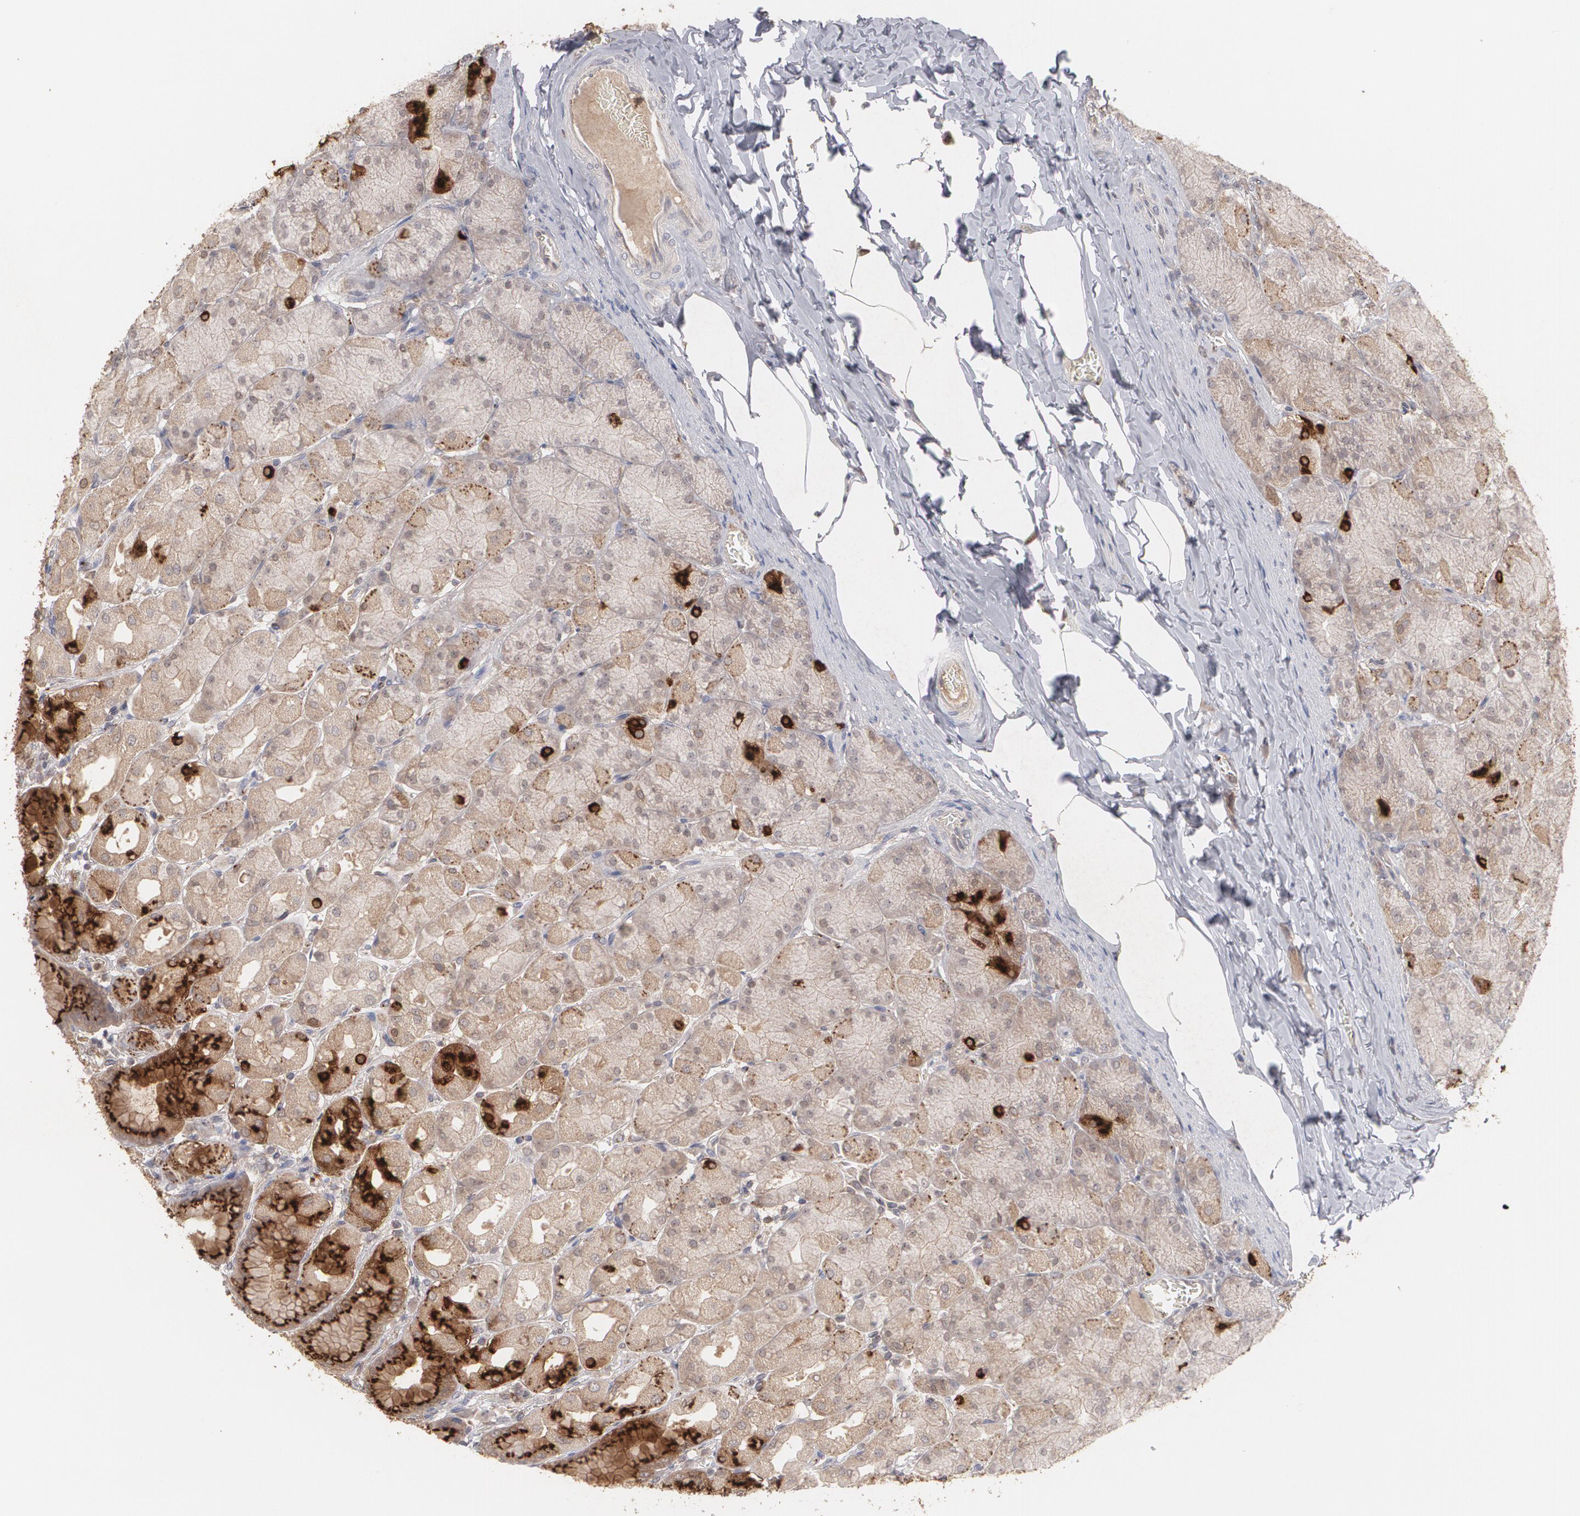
{"staining": {"intensity": "strong", "quantity": "<25%", "location": "cytoplasmic/membranous"}, "tissue": "stomach", "cell_type": "Glandular cells", "image_type": "normal", "snomed": [{"axis": "morphology", "description": "Normal tissue, NOS"}, {"axis": "topography", "description": "Stomach, upper"}], "caption": "Stomach stained with IHC shows strong cytoplasmic/membranous positivity in approximately <25% of glandular cells. (DAB IHC, brown staining for protein, blue staining for nuclei).", "gene": "HTT", "patient": {"sex": "female", "age": 56}}